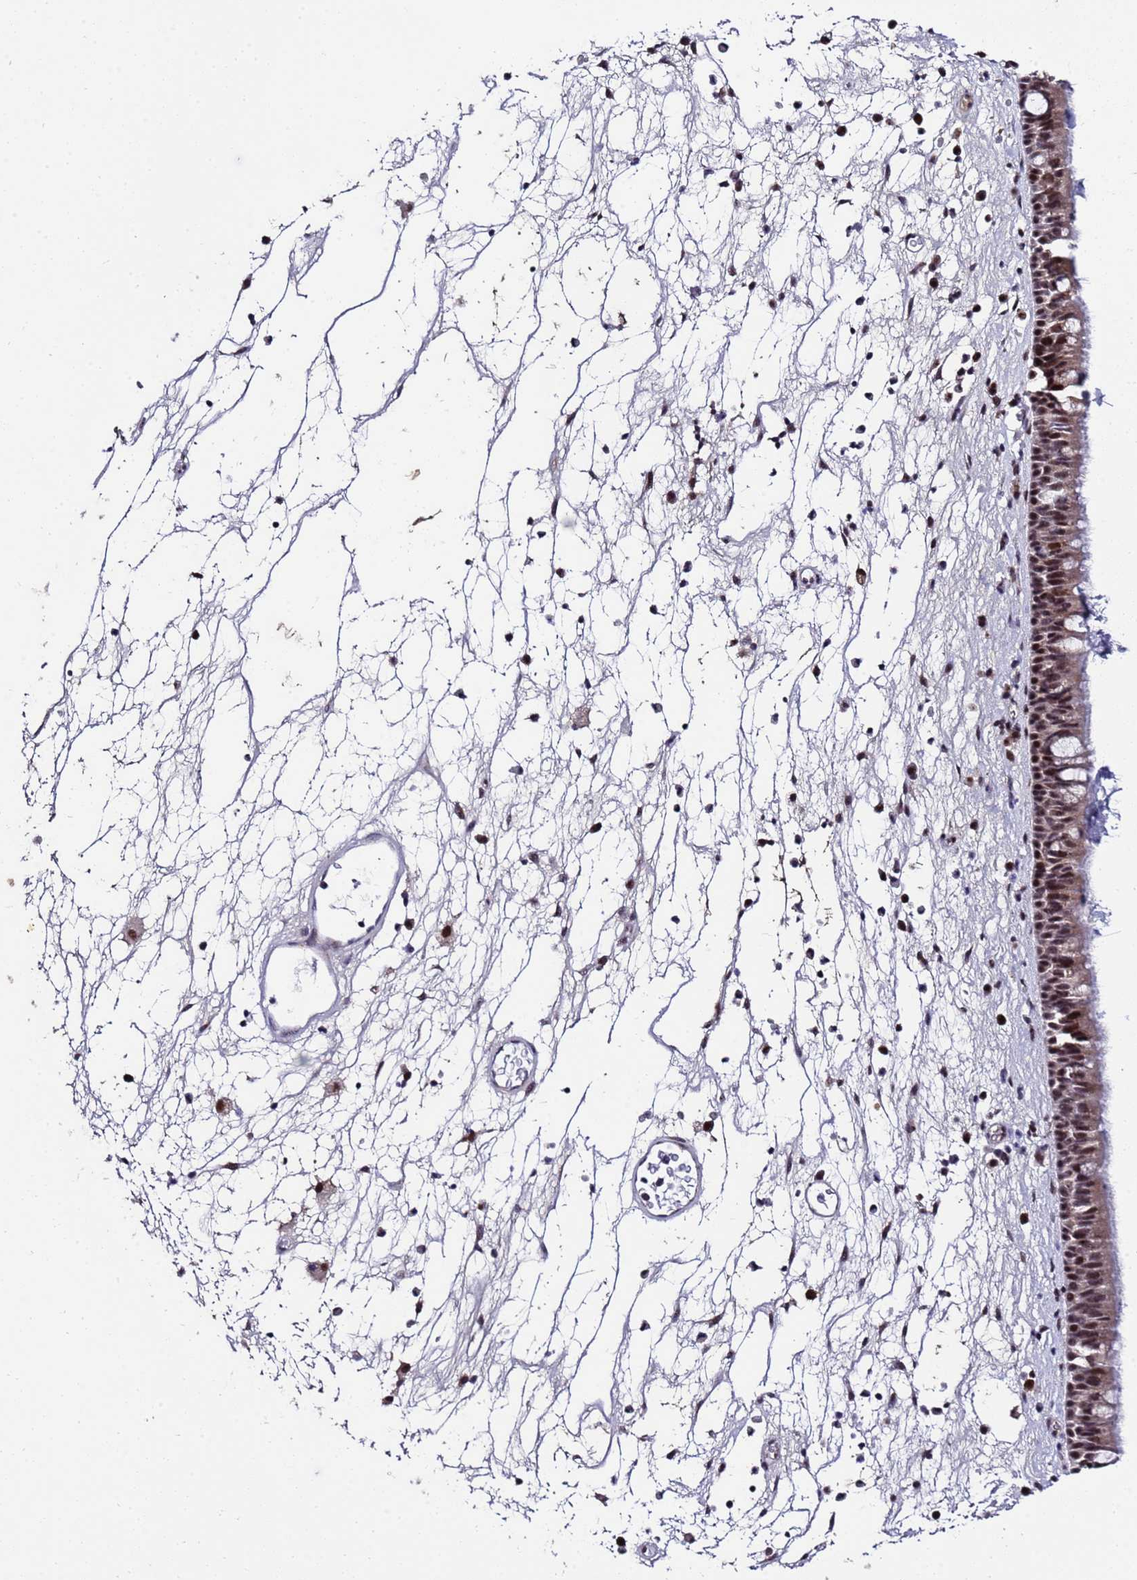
{"staining": {"intensity": "strong", "quantity": ">75%", "location": "nuclear"}, "tissue": "nasopharynx", "cell_type": "Respiratory epithelial cells", "image_type": "normal", "snomed": [{"axis": "morphology", "description": "Normal tissue, NOS"}, {"axis": "morphology", "description": "Inflammation, NOS"}, {"axis": "morphology", "description": "Malignant melanoma, Metastatic site"}, {"axis": "topography", "description": "Nasopharynx"}], "caption": "Nasopharynx stained with a brown dye shows strong nuclear positive expression in approximately >75% of respiratory epithelial cells.", "gene": "C19orf47", "patient": {"sex": "male", "age": 70}}